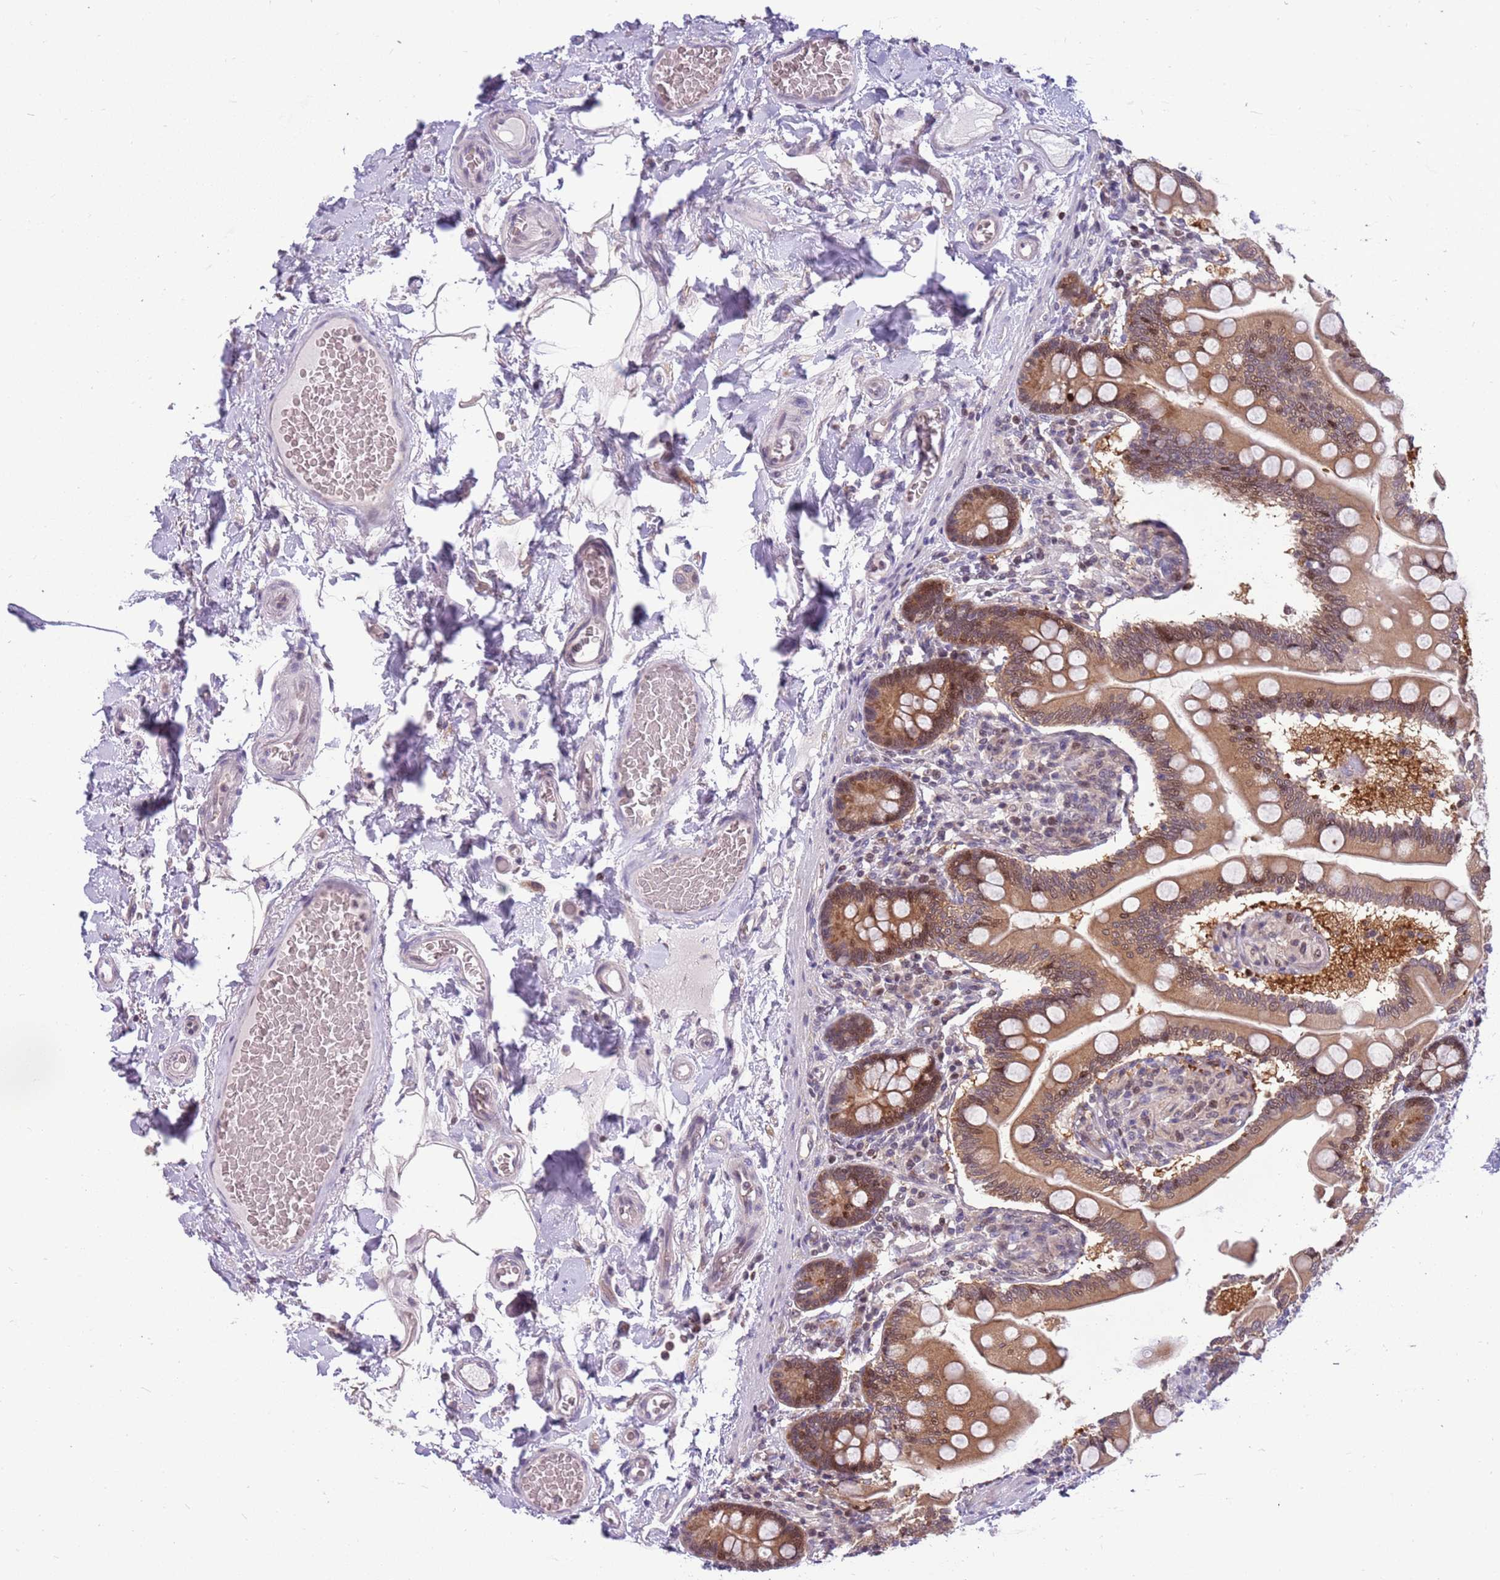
{"staining": {"intensity": "moderate", "quantity": ">75%", "location": "cytoplasmic/membranous,nuclear"}, "tissue": "small intestine", "cell_type": "Glandular cells", "image_type": "normal", "snomed": [{"axis": "morphology", "description": "Normal tissue, NOS"}, {"axis": "topography", "description": "Small intestine"}], "caption": "Immunohistochemistry image of normal small intestine: small intestine stained using IHC shows medium levels of moderate protein expression localized specifically in the cytoplasmic/membranous,nuclear of glandular cells, appearing as a cytoplasmic/membranous,nuclear brown color.", "gene": "ARHGEF35", "patient": {"sex": "female", "age": 64}}